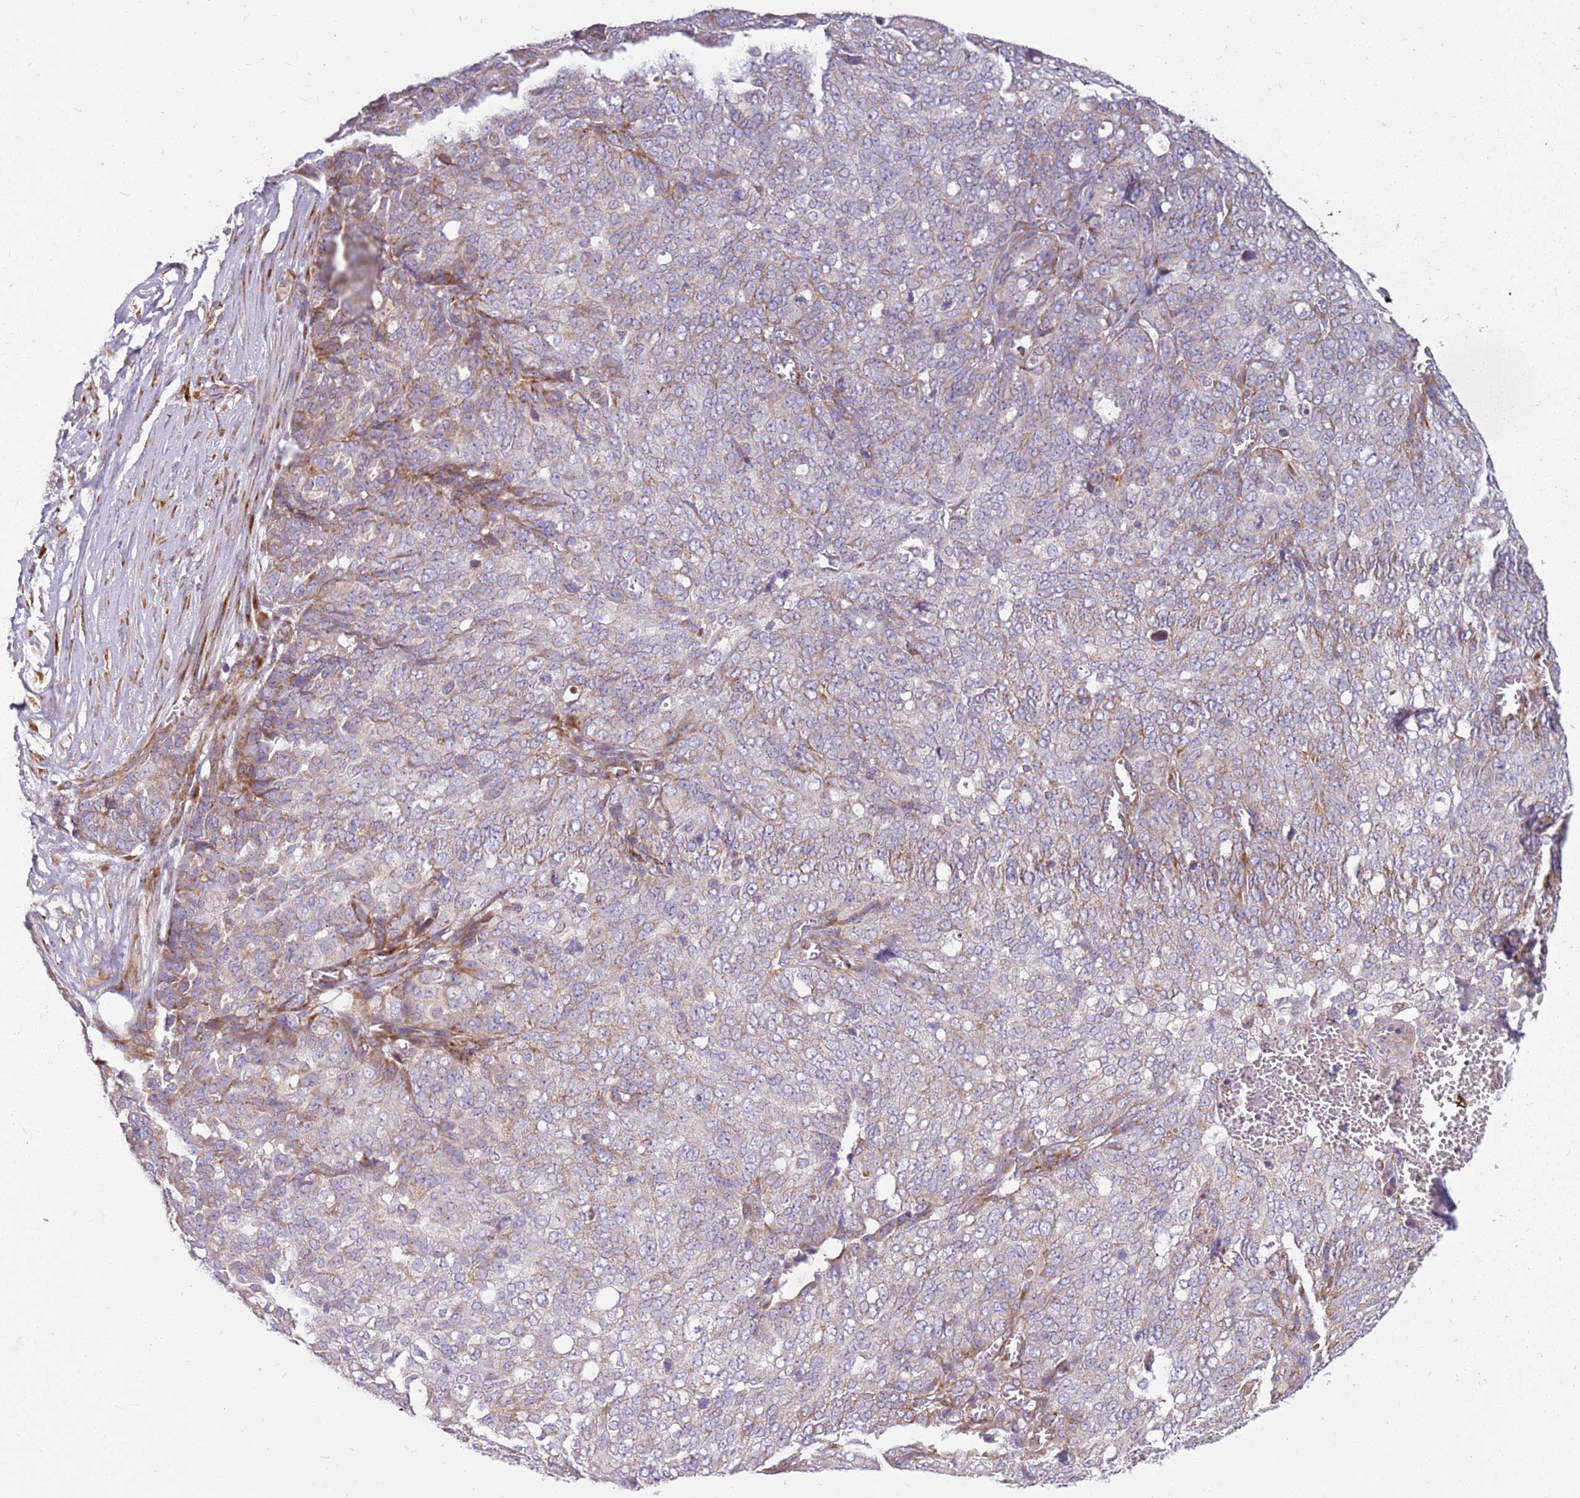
{"staining": {"intensity": "moderate", "quantity": "<25%", "location": "cytoplasmic/membranous"}, "tissue": "ovarian cancer", "cell_type": "Tumor cells", "image_type": "cancer", "snomed": [{"axis": "morphology", "description": "Cystadenocarcinoma, serous, NOS"}, {"axis": "topography", "description": "Soft tissue"}, {"axis": "topography", "description": "Ovary"}], "caption": "A photomicrograph of ovarian cancer stained for a protein exhibits moderate cytoplasmic/membranous brown staining in tumor cells. Nuclei are stained in blue.", "gene": "TMEM200C", "patient": {"sex": "female", "age": 57}}